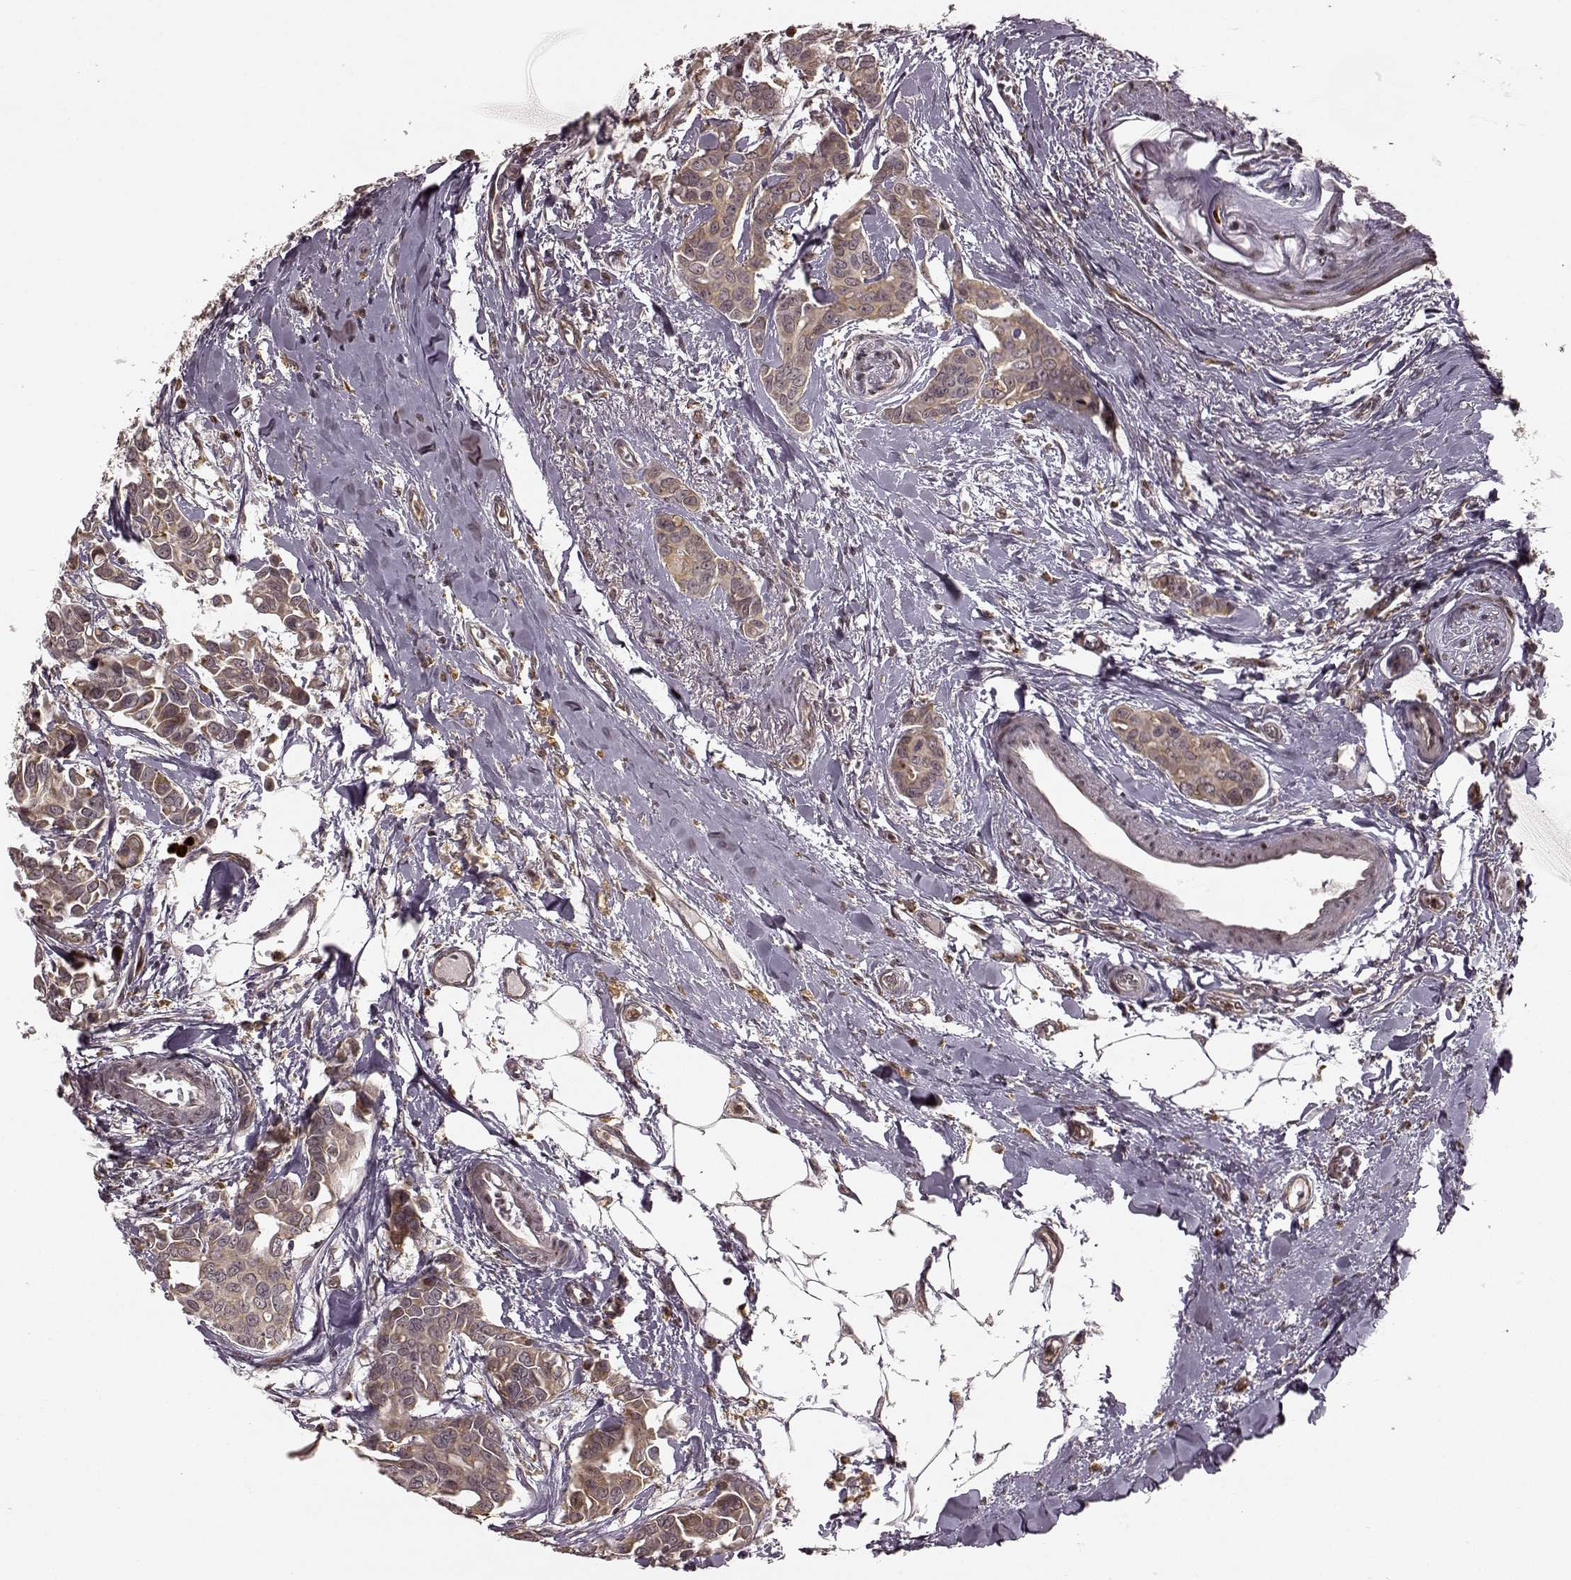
{"staining": {"intensity": "weak", "quantity": ">75%", "location": "cytoplasmic/membranous"}, "tissue": "breast cancer", "cell_type": "Tumor cells", "image_type": "cancer", "snomed": [{"axis": "morphology", "description": "Duct carcinoma"}, {"axis": "topography", "description": "Breast"}], "caption": "Breast cancer stained with a protein marker exhibits weak staining in tumor cells.", "gene": "SLC12A9", "patient": {"sex": "female", "age": 54}}